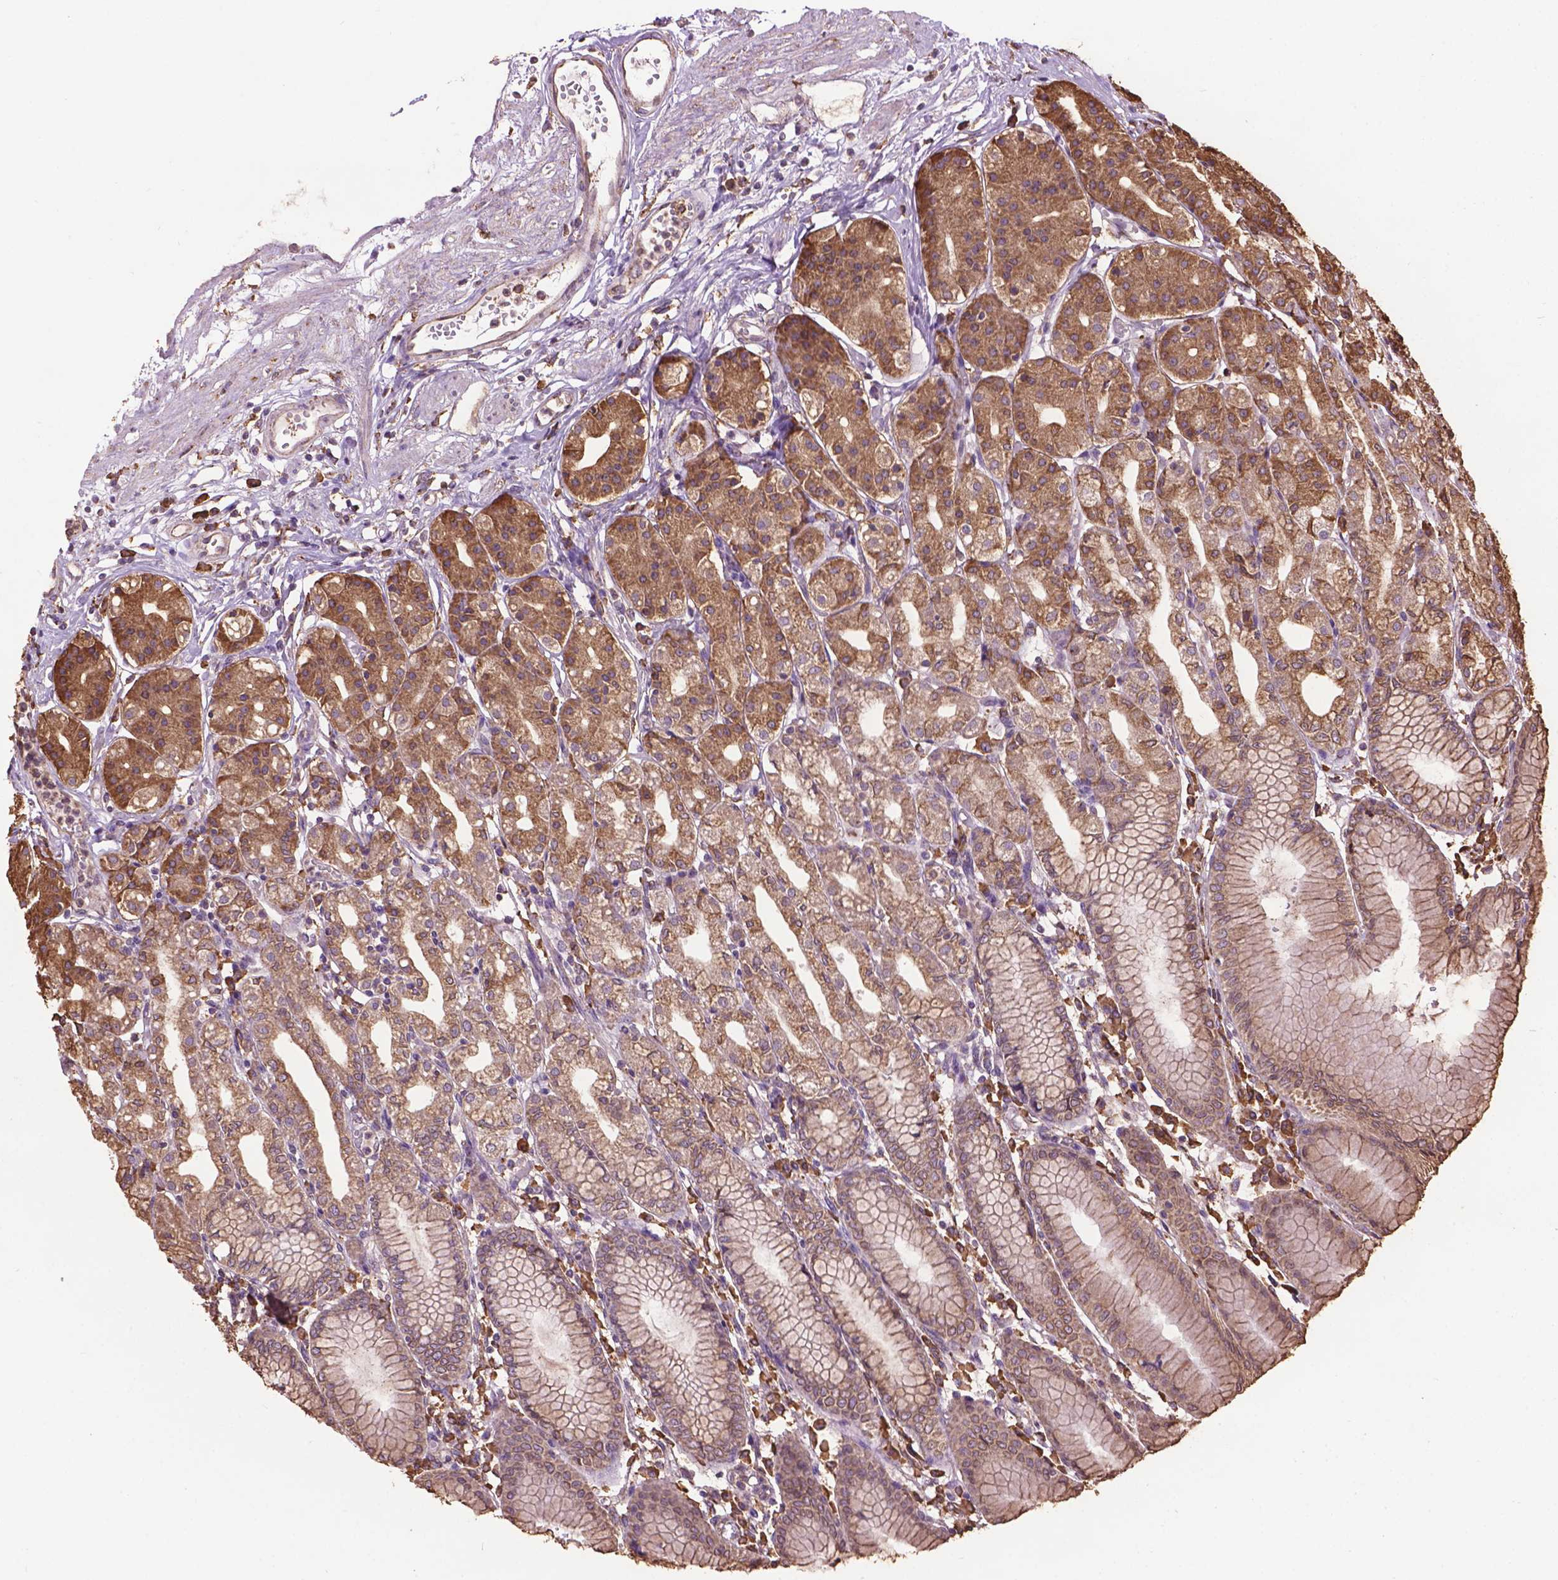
{"staining": {"intensity": "strong", "quantity": "25%-75%", "location": "cytoplasmic/membranous"}, "tissue": "stomach", "cell_type": "Glandular cells", "image_type": "normal", "snomed": [{"axis": "morphology", "description": "Normal tissue, NOS"}, {"axis": "topography", "description": "Skeletal muscle"}, {"axis": "topography", "description": "Stomach"}], "caption": "DAB immunohistochemical staining of normal human stomach displays strong cytoplasmic/membranous protein staining in approximately 25%-75% of glandular cells. (DAB (3,3'-diaminobenzidine) = brown stain, brightfield microscopy at high magnification).", "gene": "PPP2R5E", "patient": {"sex": "female", "age": 57}}